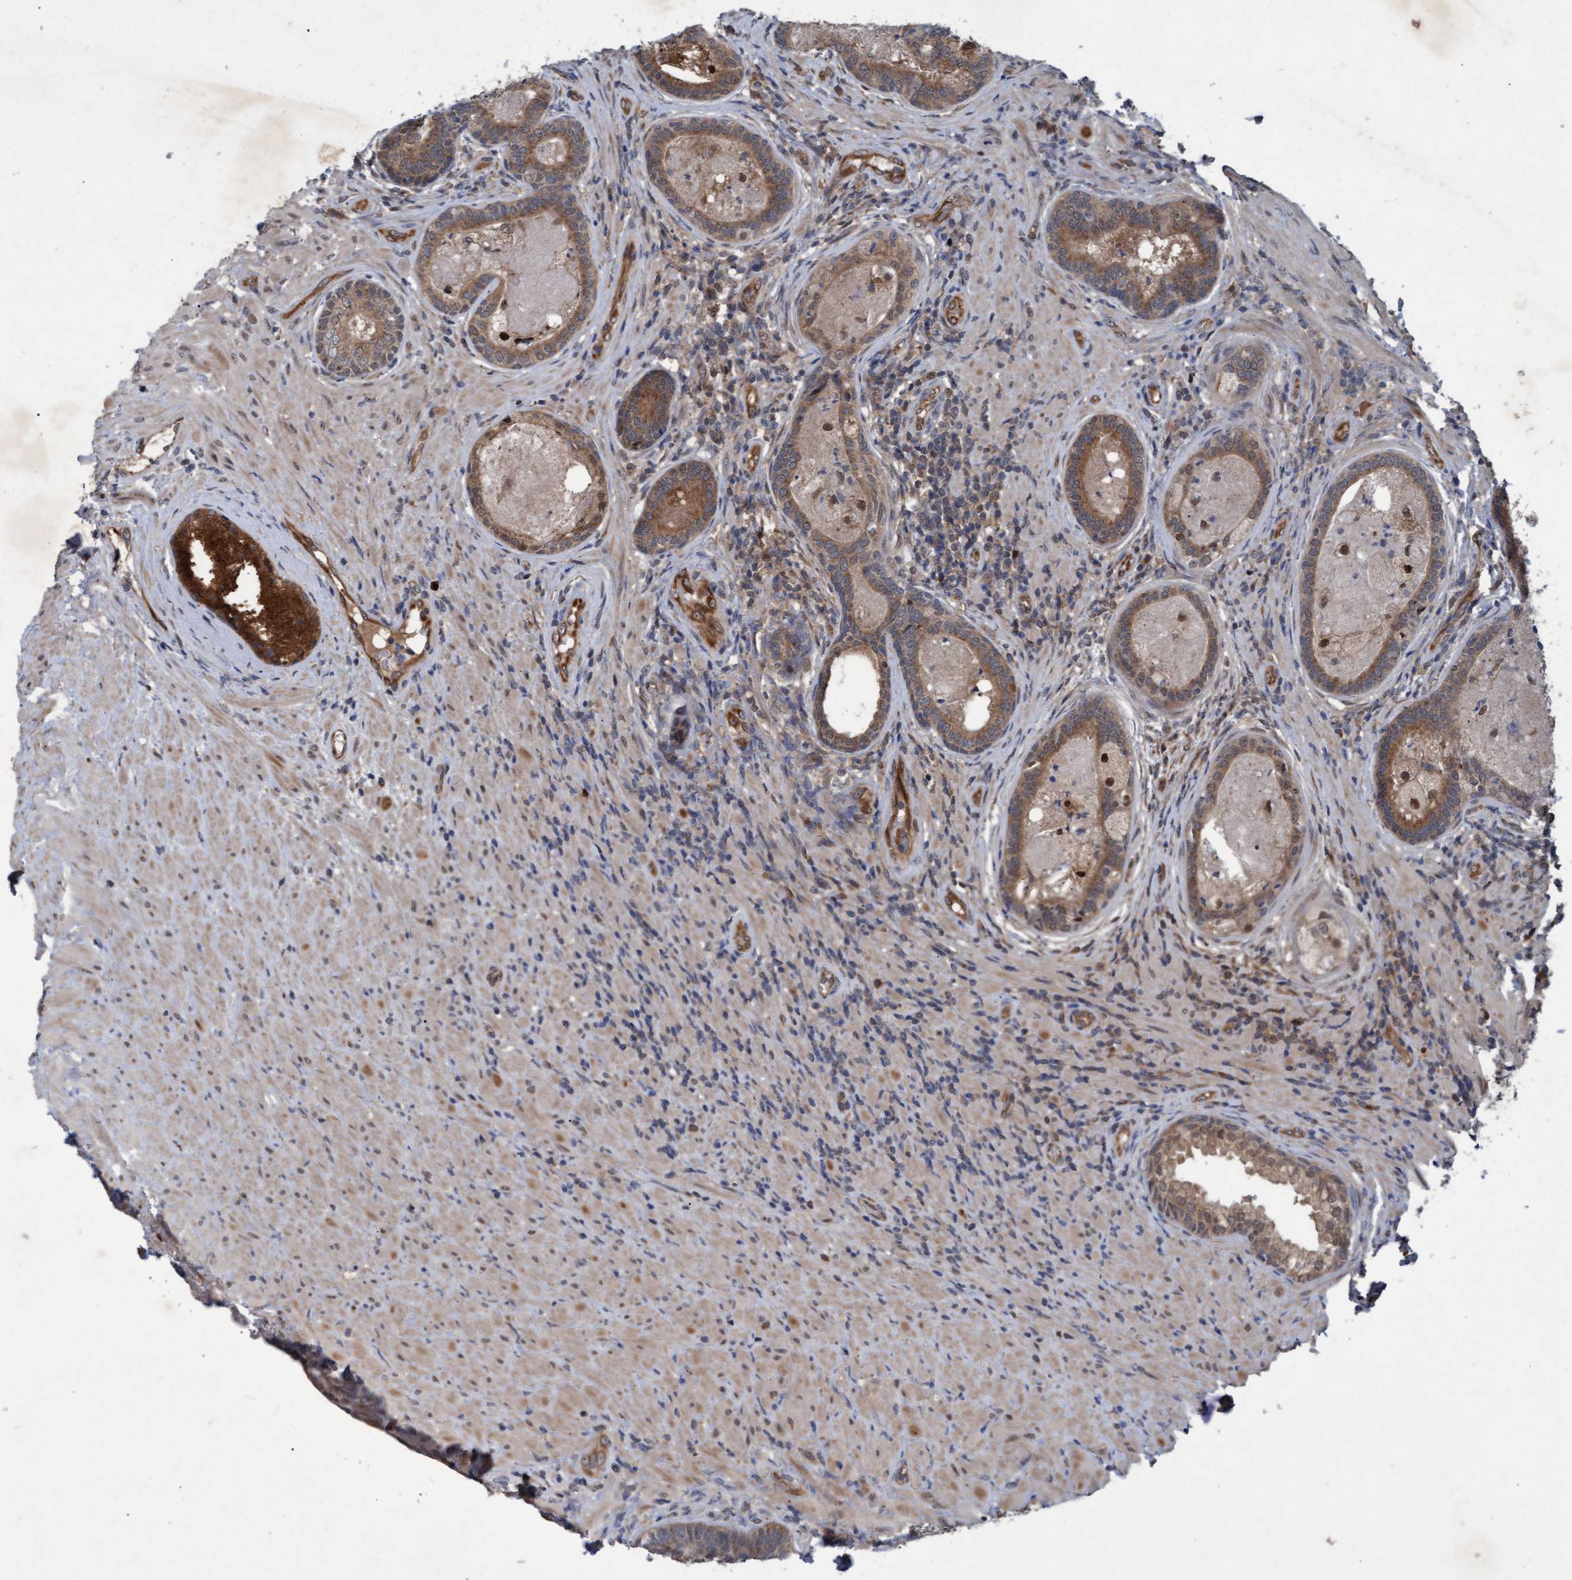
{"staining": {"intensity": "moderate", "quantity": ">75%", "location": "cytoplasmic/membranous,nuclear"}, "tissue": "prostate", "cell_type": "Glandular cells", "image_type": "normal", "snomed": [{"axis": "morphology", "description": "Normal tissue, NOS"}, {"axis": "topography", "description": "Prostate"}], "caption": "Immunohistochemistry (DAB (3,3'-diaminobenzidine)) staining of benign prostate demonstrates moderate cytoplasmic/membranous,nuclear protein expression in about >75% of glandular cells. (DAB (3,3'-diaminobenzidine) = brown stain, brightfield microscopy at high magnification).", "gene": "PSMB6", "patient": {"sex": "male", "age": 76}}